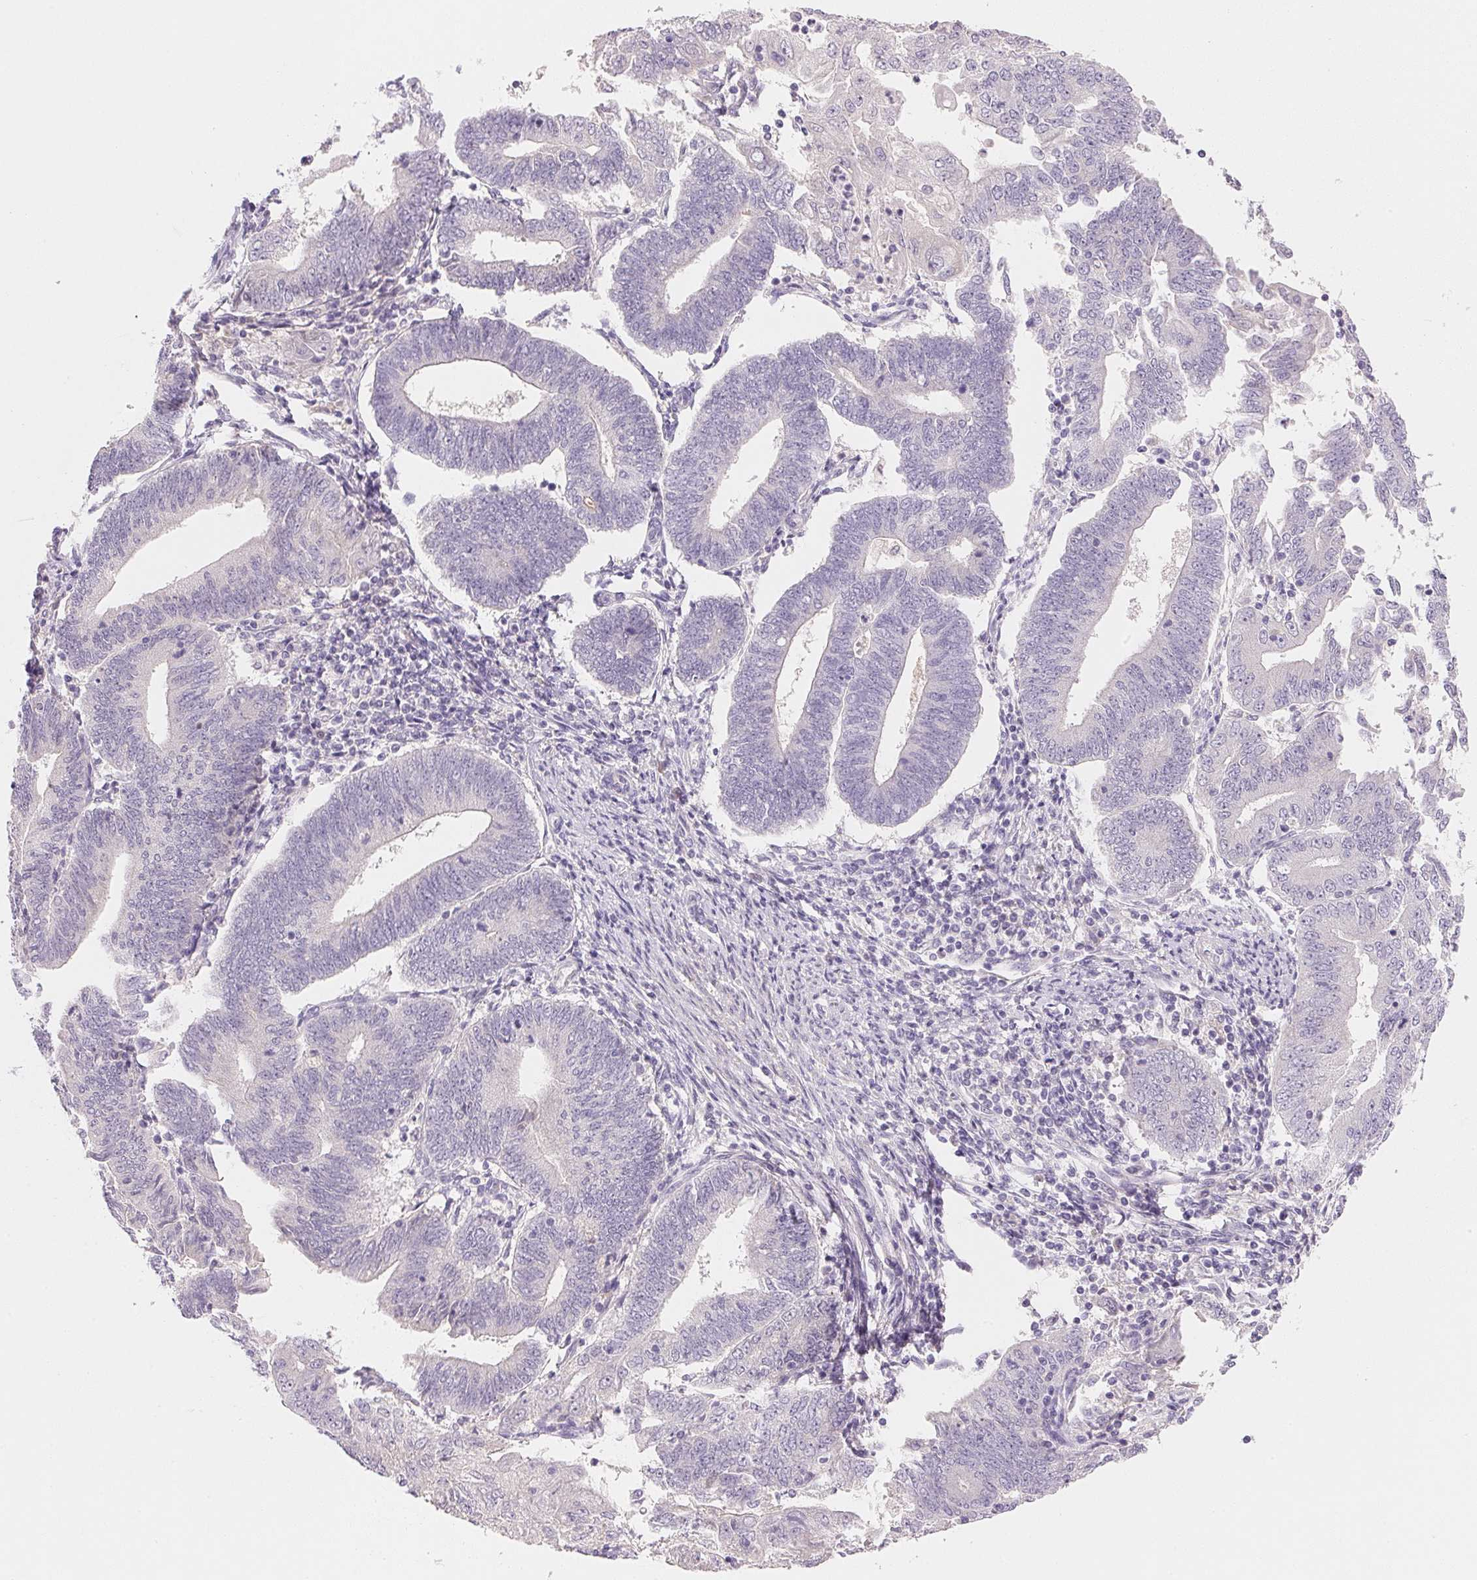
{"staining": {"intensity": "negative", "quantity": "none", "location": "none"}, "tissue": "endometrial cancer", "cell_type": "Tumor cells", "image_type": "cancer", "snomed": [{"axis": "morphology", "description": "Adenocarcinoma, NOS"}, {"axis": "topography", "description": "Endometrium"}], "caption": "This is a histopathology image of immunohistochemistry staining of endometrial cancer (adenocarcinoma), which shows no expression in tumor cells.", "gene": "MCOLN3", "patient": {"sex": "female", "age": 70}}